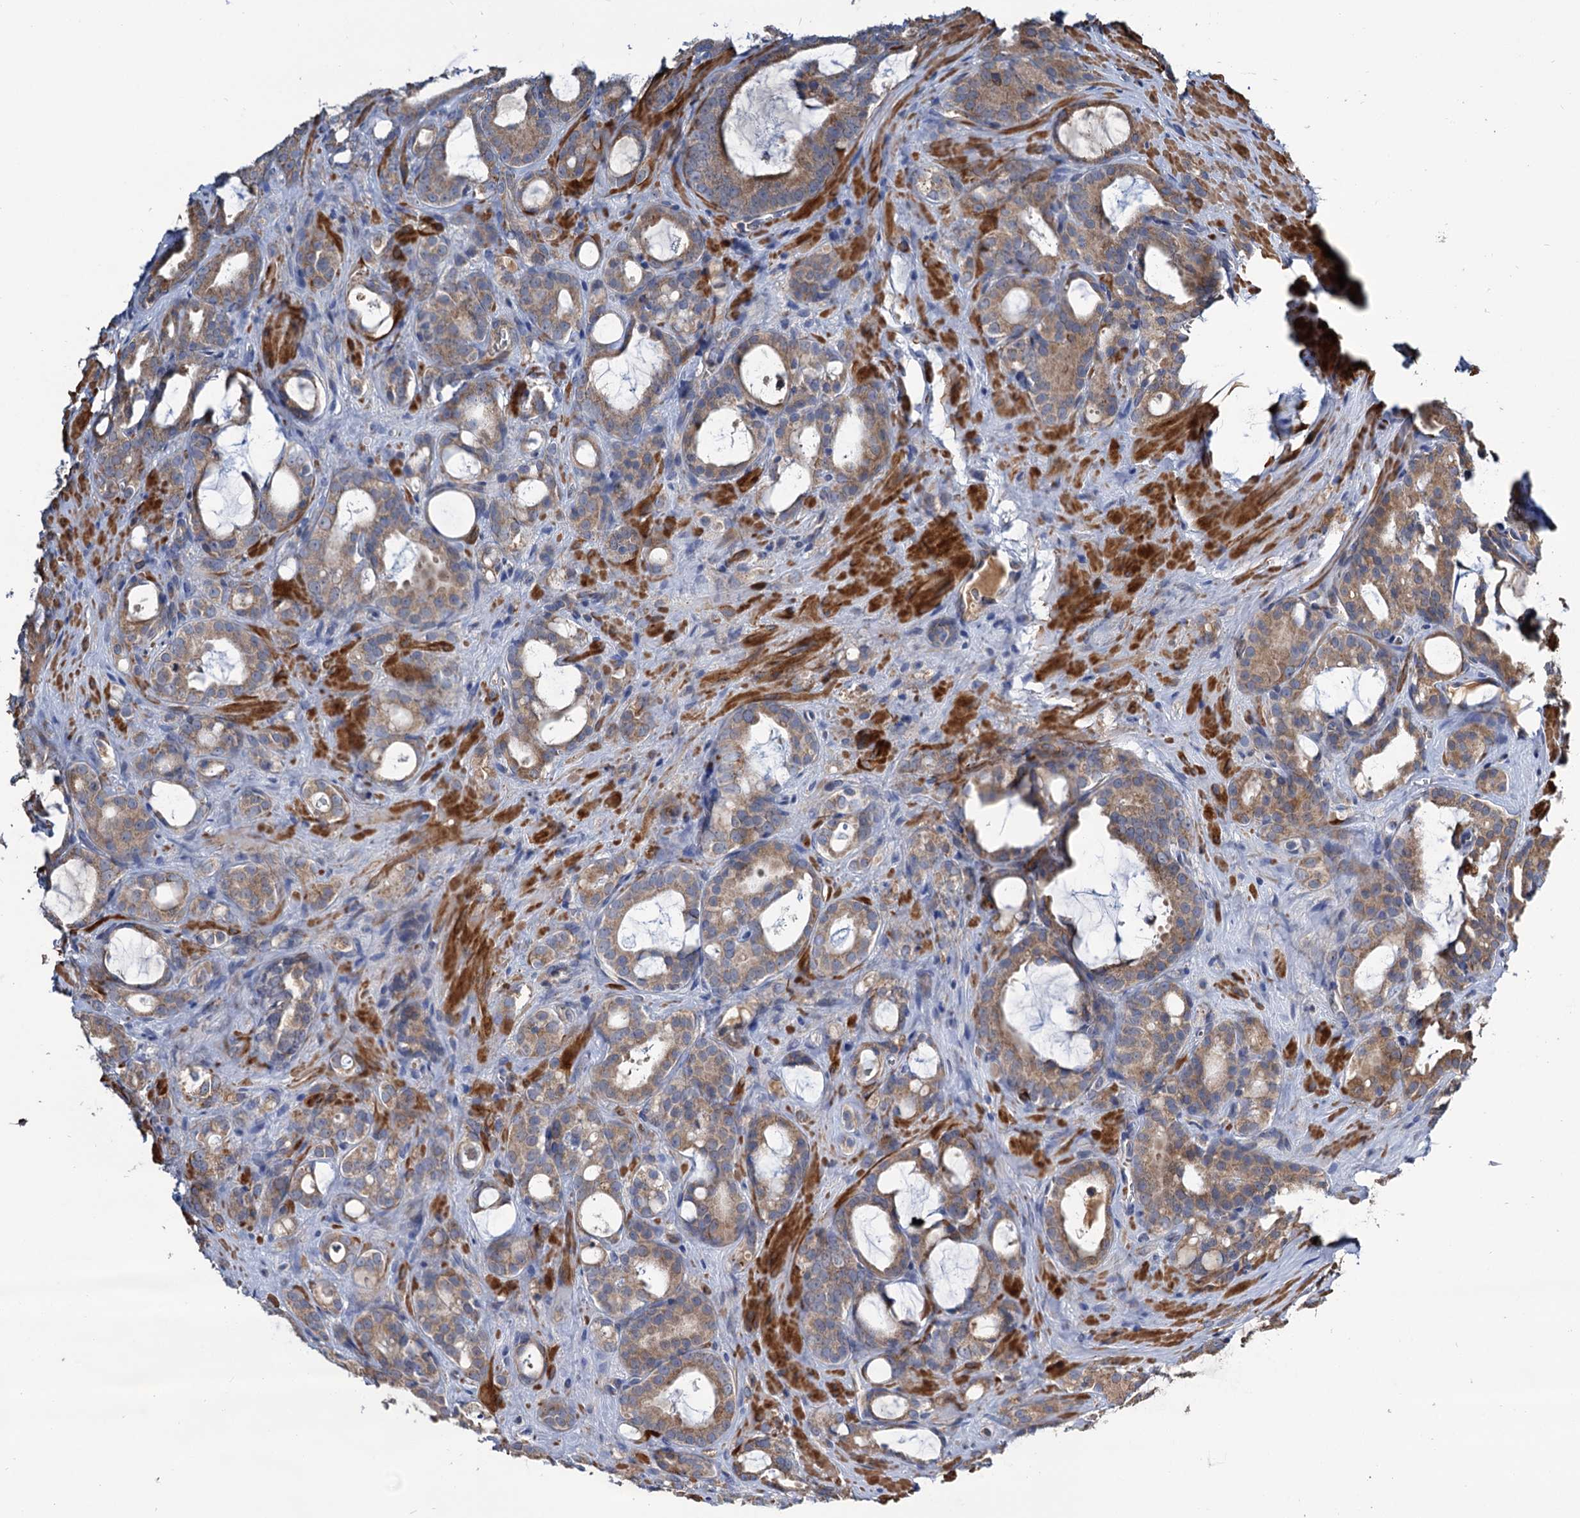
{"staining": {"intensity": "moderate", "quantity": ">75%", "location": "cytoplasmic/membranous"}, "tissue": "prostate cancer", "cell_type": "Tumor cells", "image_type": "cancer", "snomed": [{"axis": "morphology", "description": "Adenocarcinoma, High grade"}, {"axis": "topography", "description": "Prostate"}], "caption": "Tumor cells reveal moderate cytoplasmic/membranous expression in about >75% of cells in adenocarcinoma (high-grade) (prostate).", "gene": "ALKBH7", "patient": {"sex": "male", "age": 72}}